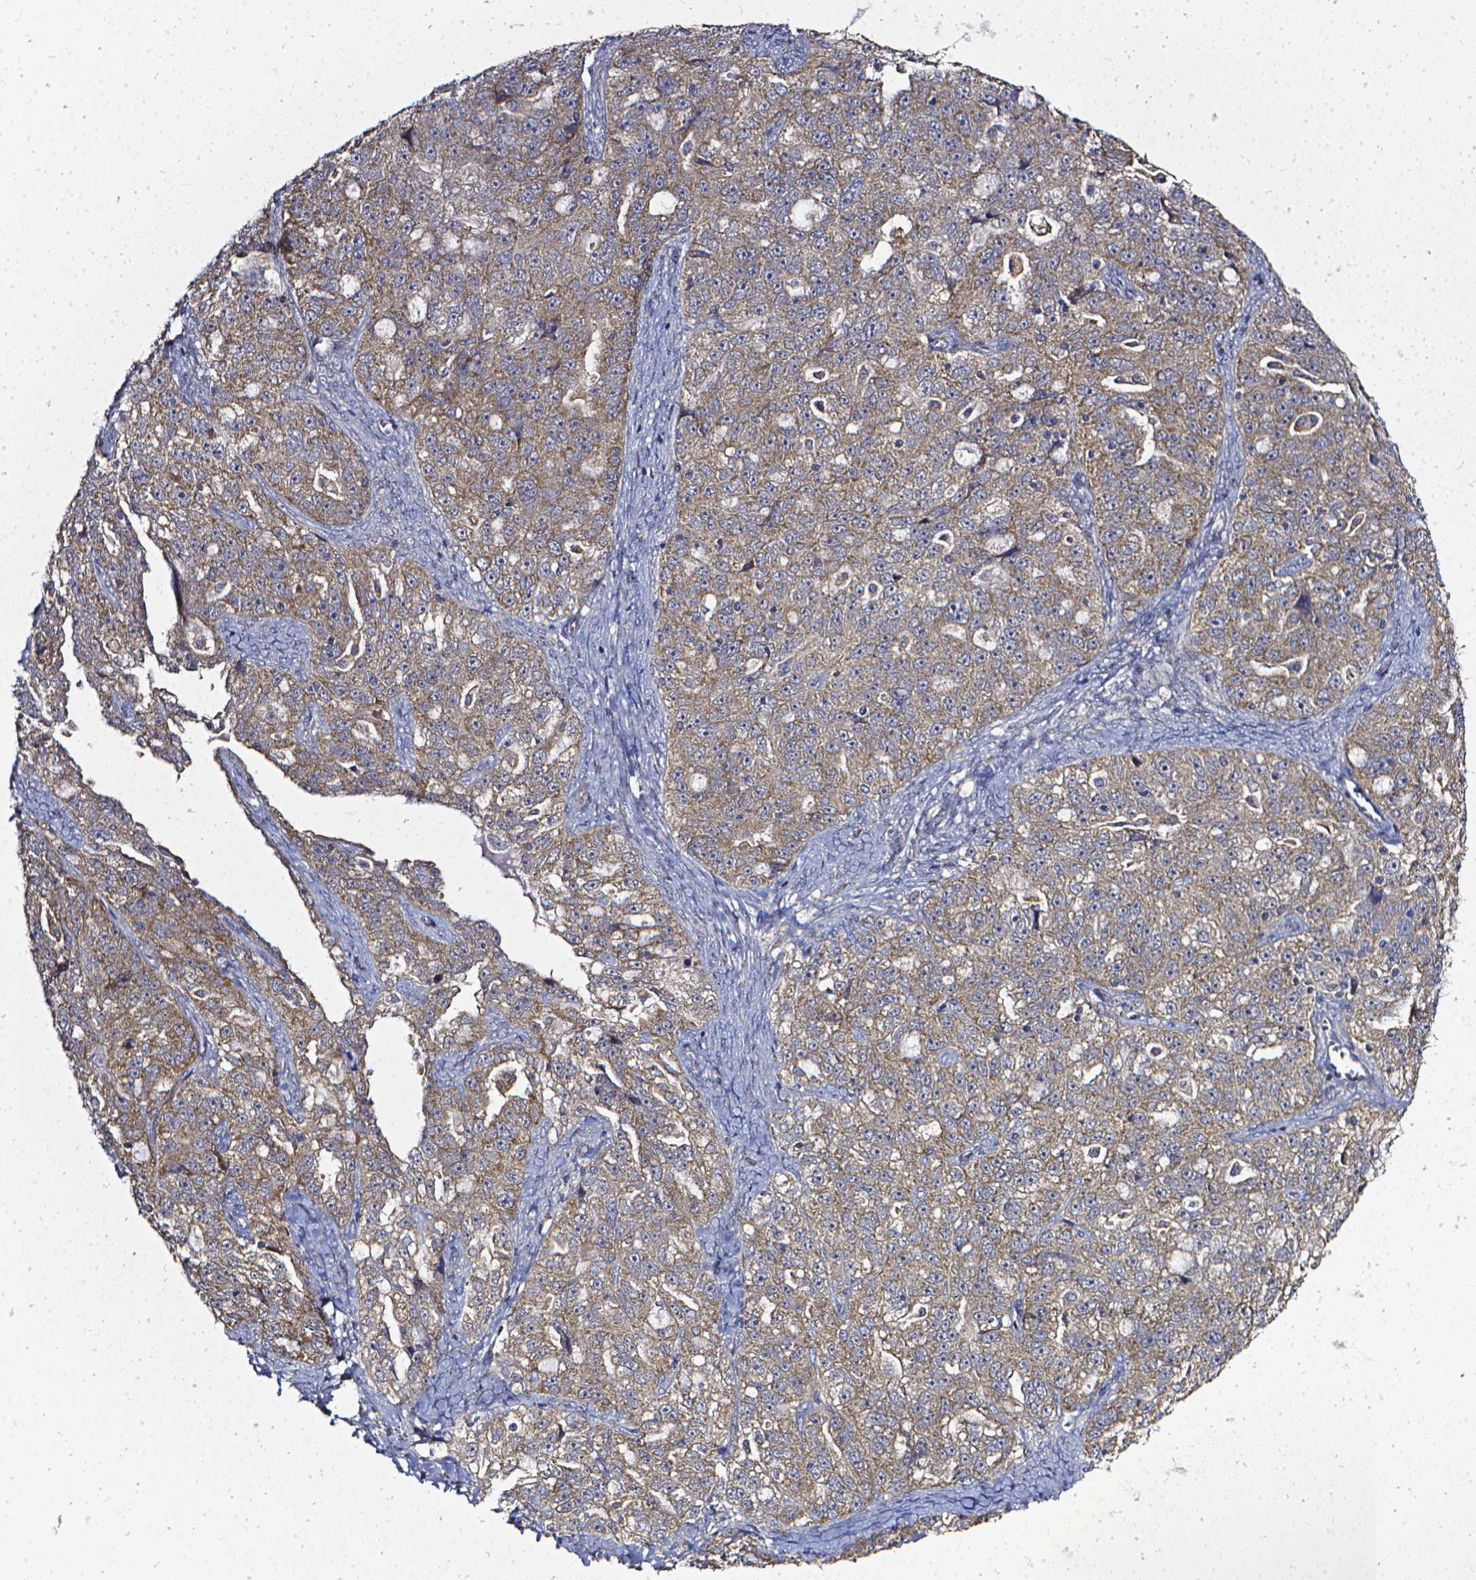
{"staining": {"intensity": "weak", "quantity": ">75%", "location": "cytoplasmic/membranous"}, "tissue": "ovarian cancer", "cell_type": "Tumor cells", "image_type": "cancer", "snomed": [{"axis": "morphology", "description": "Cystadenocarcinoma, serous, NOS"}, {"axis": "topography", "description": "Ovary"}], "caption": "This is a histology image of IHC staining of serous cystadenocarcinoma (ovarian), which shows weak positivity in the cytoplasmic/membranous of tumor cells.", "gene": "PRAG1", "patient": {"sex": "female", "age": 51}}